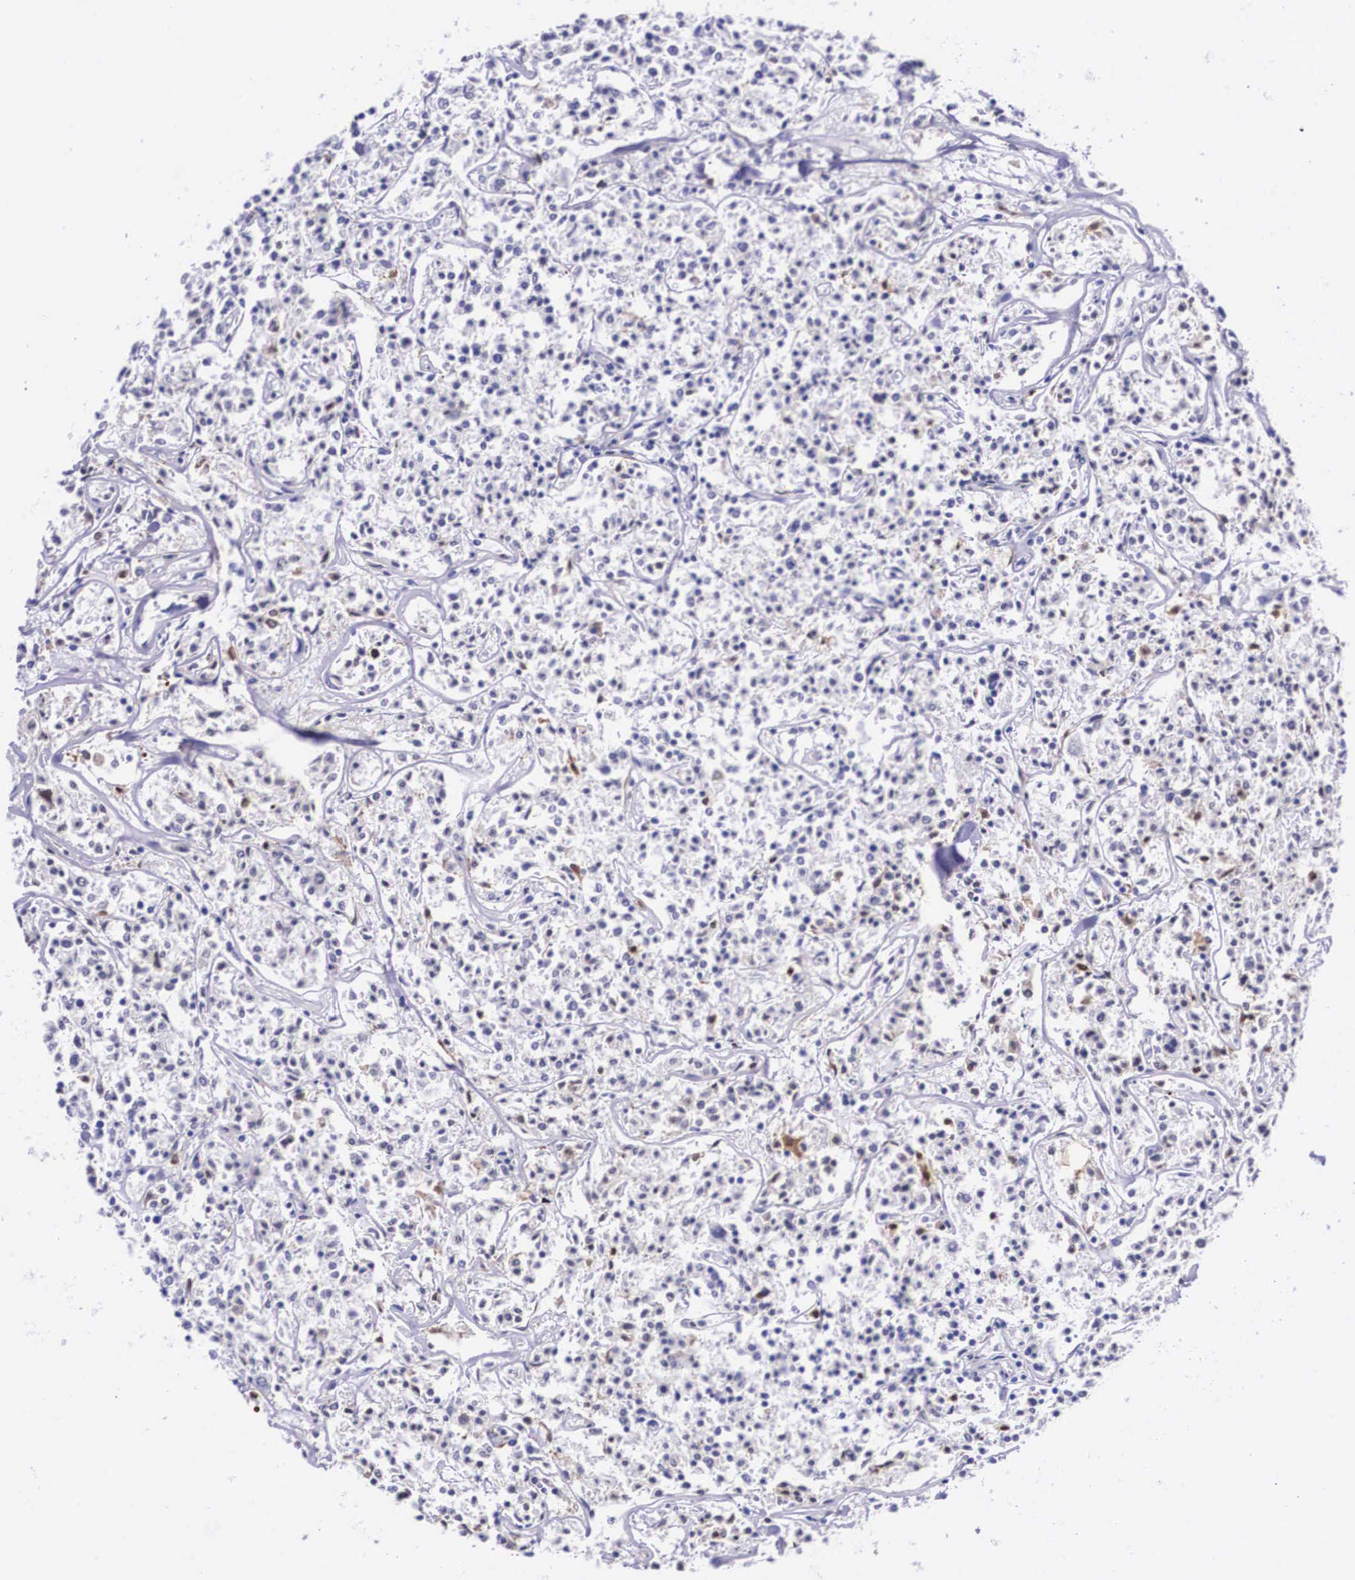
{"staining": {"intensity": "negative", "quantity": "none", "location": "none"}, "tissue": "lymphoma", "cell_type": "Tumor cells", "image_type": "cancer", "snomed": [{"axis": "morphology", "description": "Malignant lymphoma, non-Hodgkin's type, Low grade"}, {"axis": "topography", "description": "Small intestine"}], "caption": "Low-grade malignant lymphoma, non-Hodgkin's type was stained to show a protein in brown. There is no significant positivity in tumor cells.", "gene": "PLG", "patient": {"sex": "female", "age": 59}}